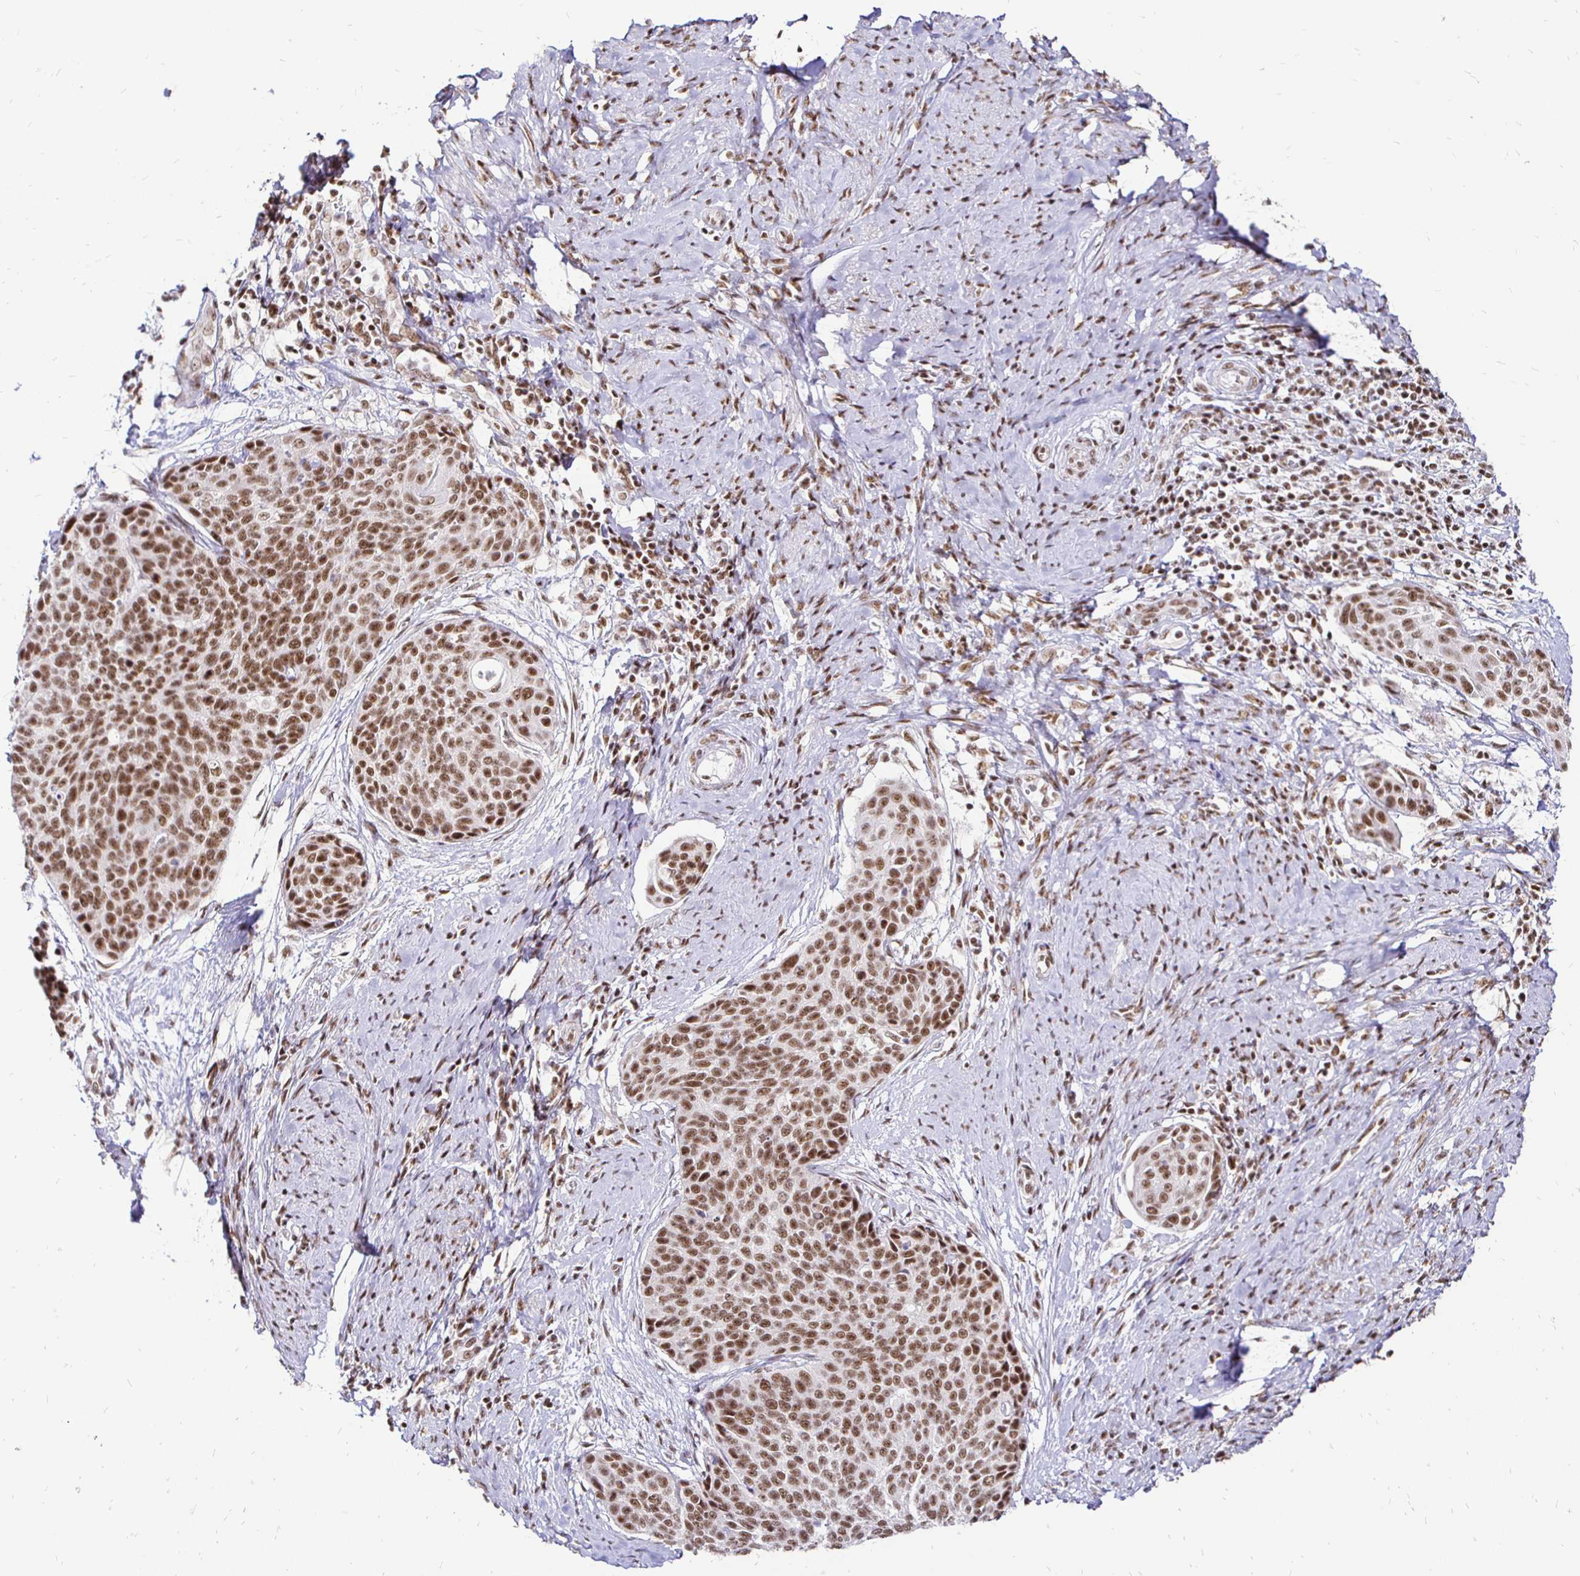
{"staining": {"intensity": "moderate", "quantity": ">75%", "location": "nuclear"}, "tissue": "cervical cancer", "cell_type": "Tumor cells", "image_type": "cancer", "snomed": [{"axis": "morphology", "description": "Squamous cell carcinoma, NOS"}, {"axis": "topography", "description": "Cervix"}], "caption": "A high-resolution photomicrograph shows immunohistochemistry staining of cervical cancer, which exhibits moderate nuclear staining in about >75% of tumor cells.", "gene": "SIN3A", "patient": {"sex": "female", "age": 69}}